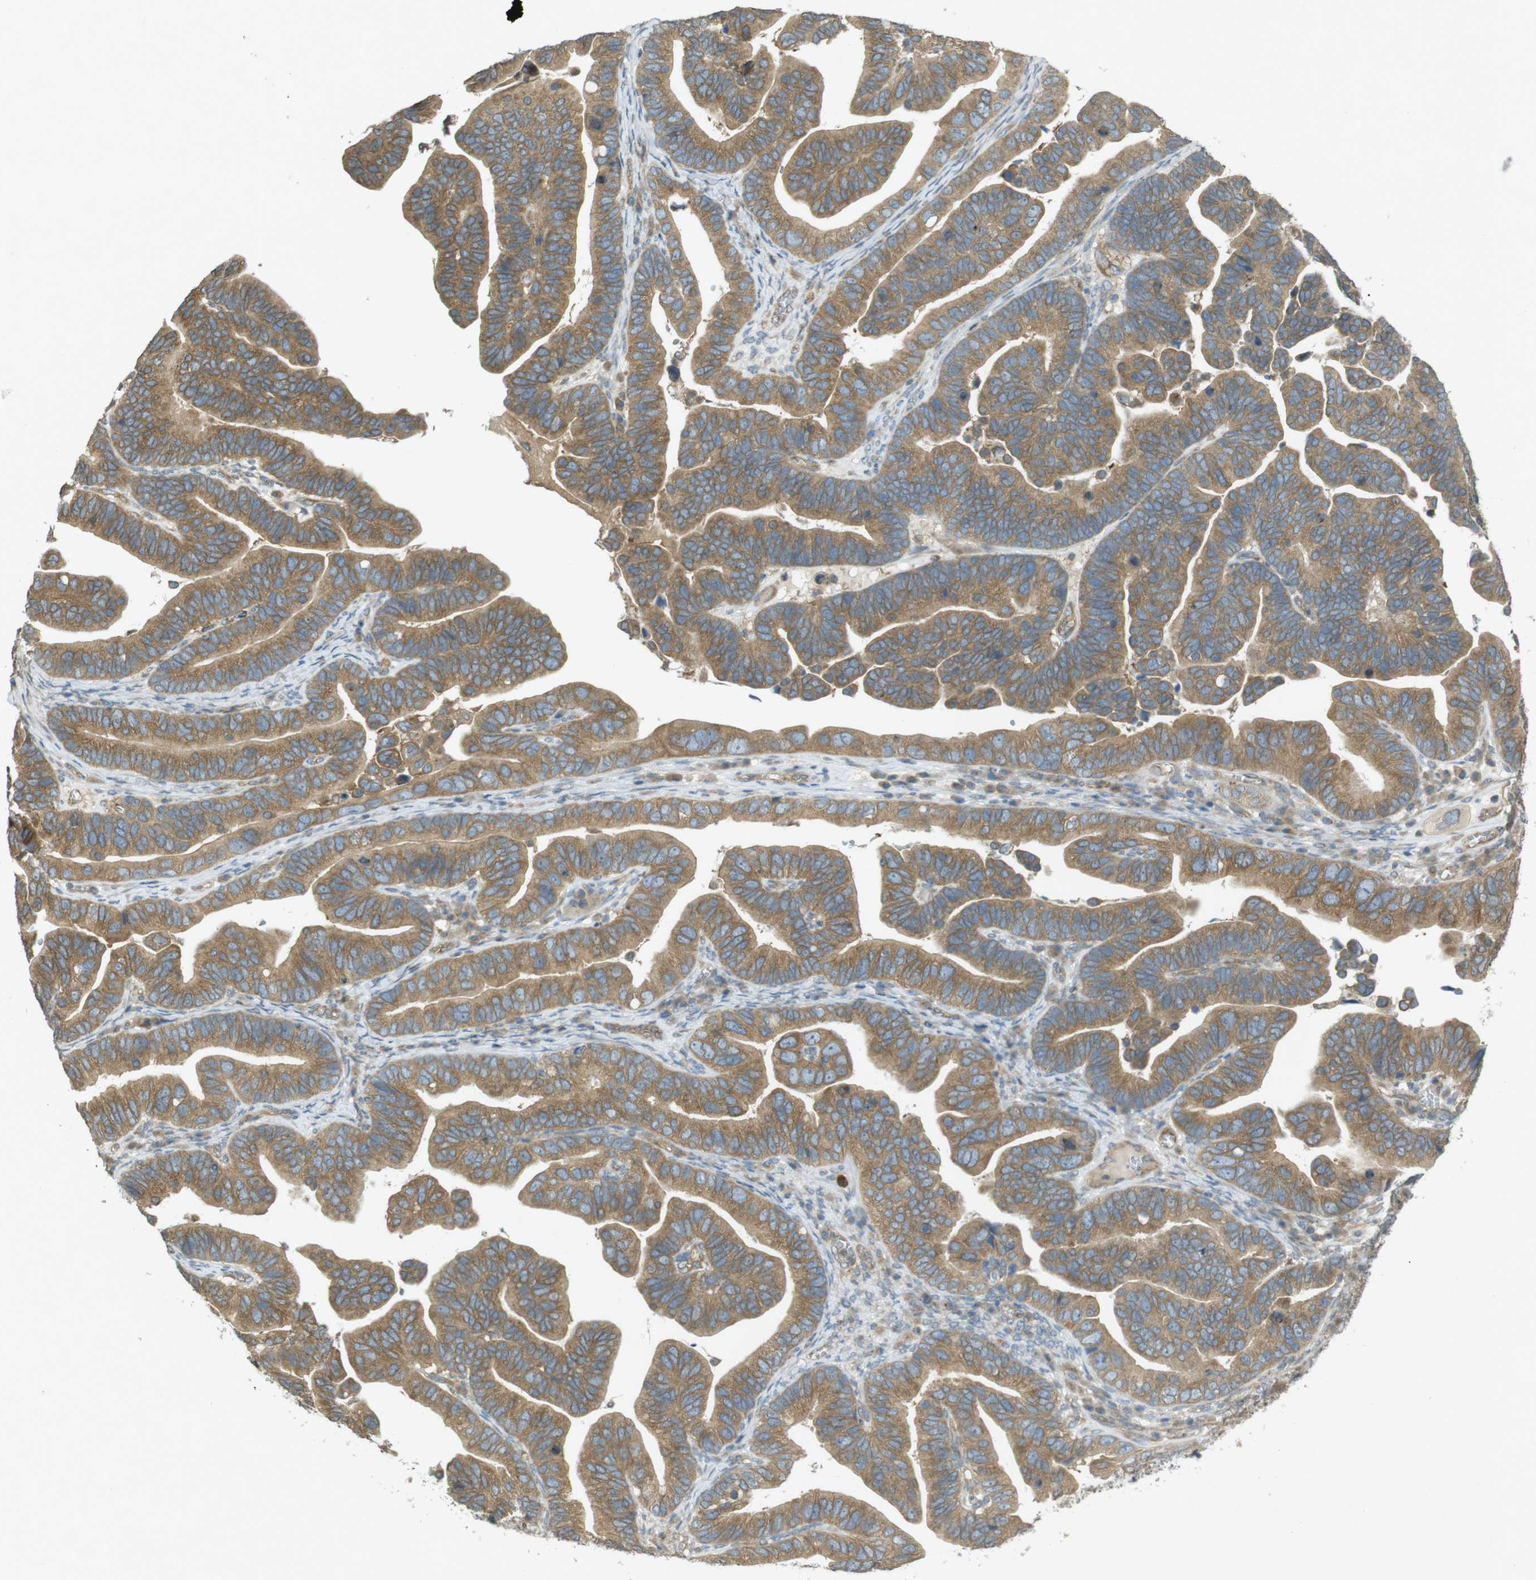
{"staining": {"intensity": "moderate", "quantity": ">75%", "location": "cytoplasmic/membranous"}, "tissue": "ovarian cancer", "cell_type": "Tumor cells", "image_type": "cancer", "snomed": [{"axis": "morphology", "description": "Cystadenocarcinoma, serous, NOS"}, {"axis": "topography", "description": "Ovary"}], "caption": "Ovarian cancer (serous cystadenocarcinoma) stained for a protein exhibits moderate cytoplasmic/membranous positivity in tumor cells. Nuclei are stained in blue.", "gene": "KIF5B", "patient": {"sex": "female", "age": 56}}